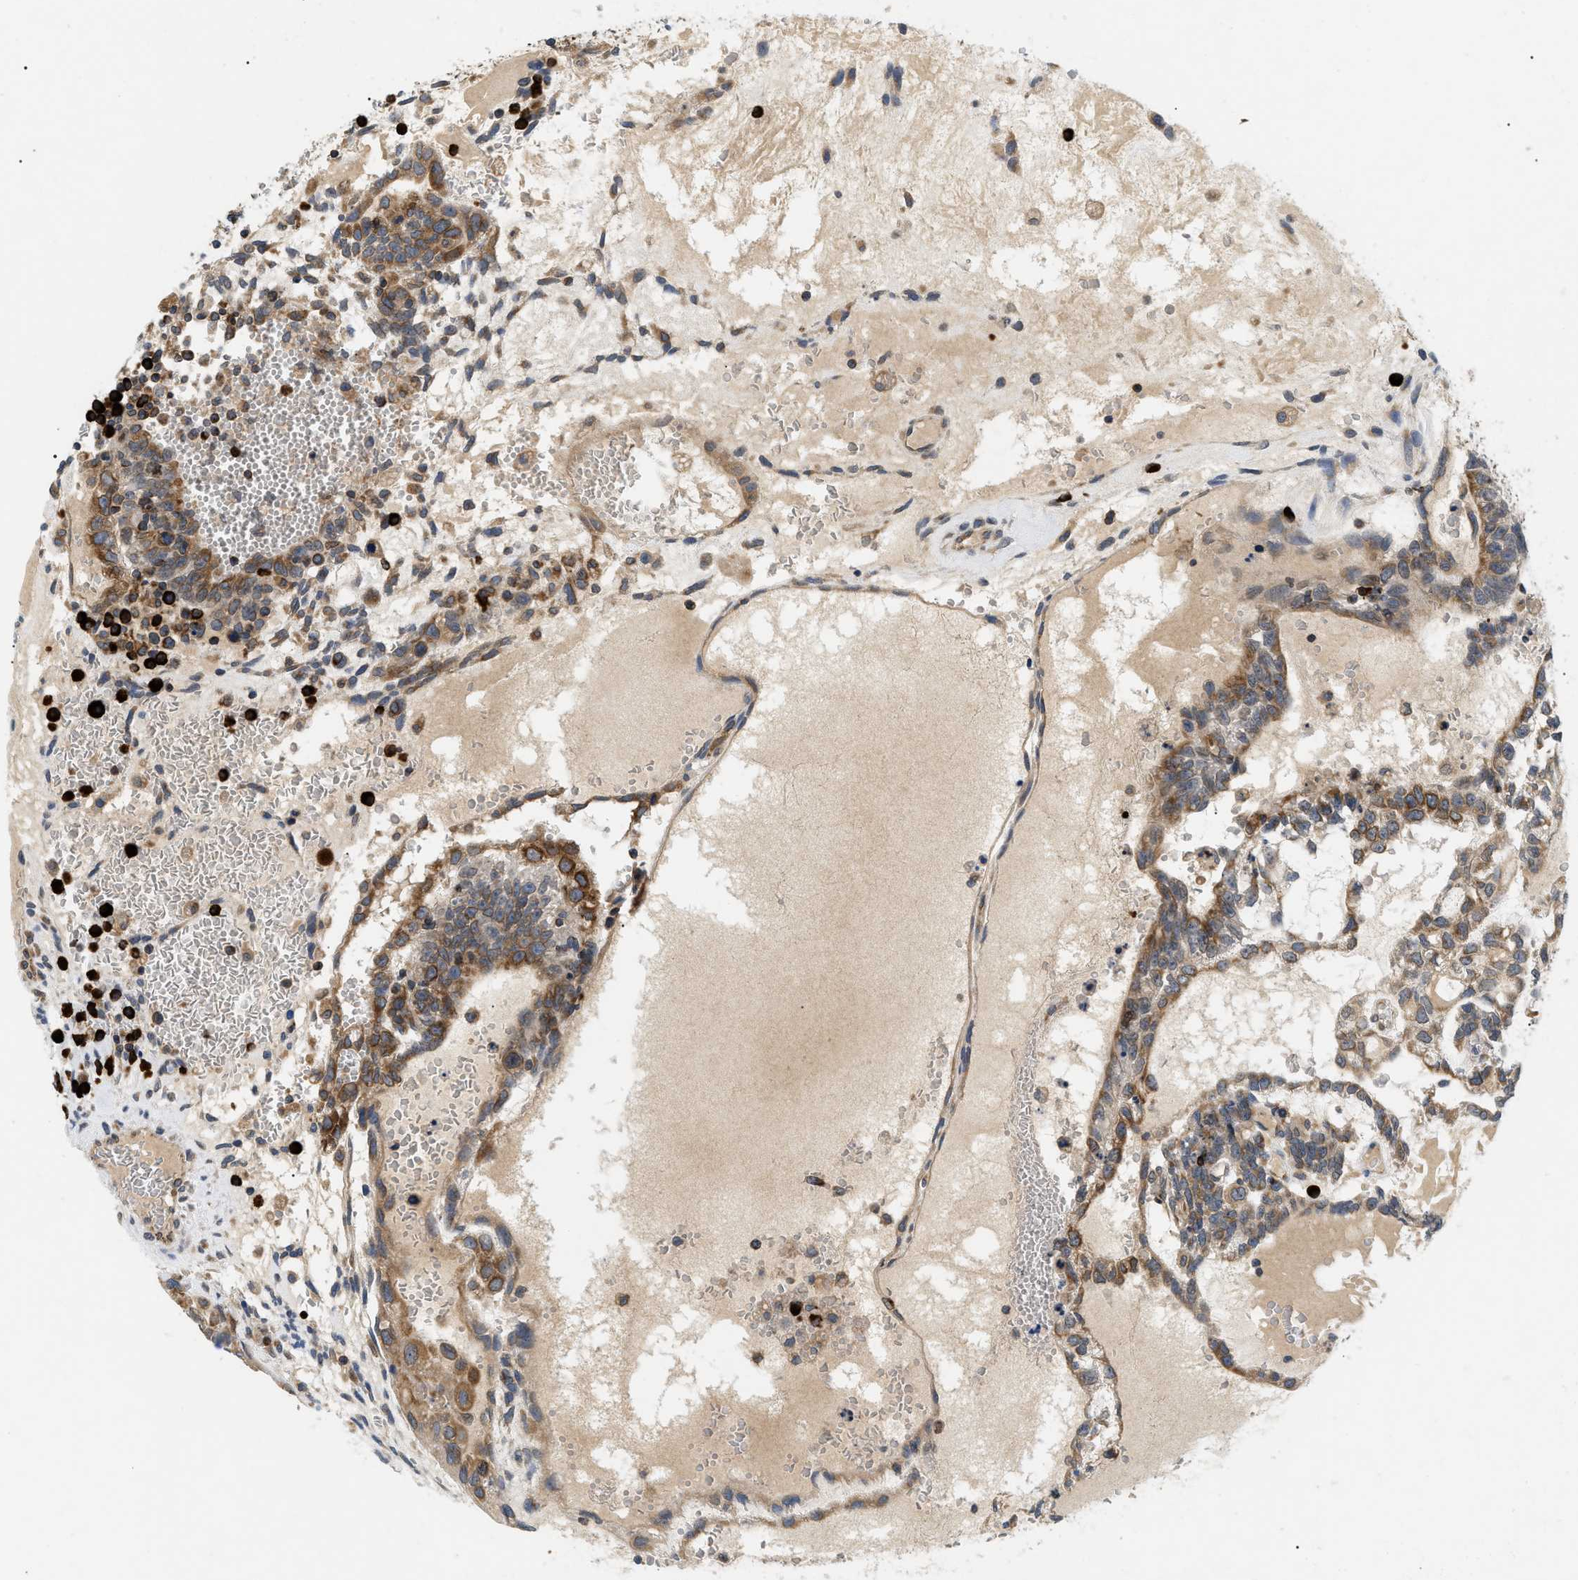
{"staining": {"intensity": "moderate", "quantity": ">75%", "location": "cytoplasmic/membranous"}, "tissue": "testis cancer", "cell_type": "Tumor cells", "image_type": "cancer", "snomed": [{"axis": "morphology", "description": "Seminoma, NOS"}, {"axis": "morphology", "description": "Carcinoma, Embryonal, NOS"}, {"axis": "topography", "description": "Testis"}], "caption": "Testis cancer stained with IHC demonstrates moderate cytoplasmic/membranous staining in approximately >75% of tumor cells.", "gene": "DERL1", "patient": {"sex": "male", "age": 52}}